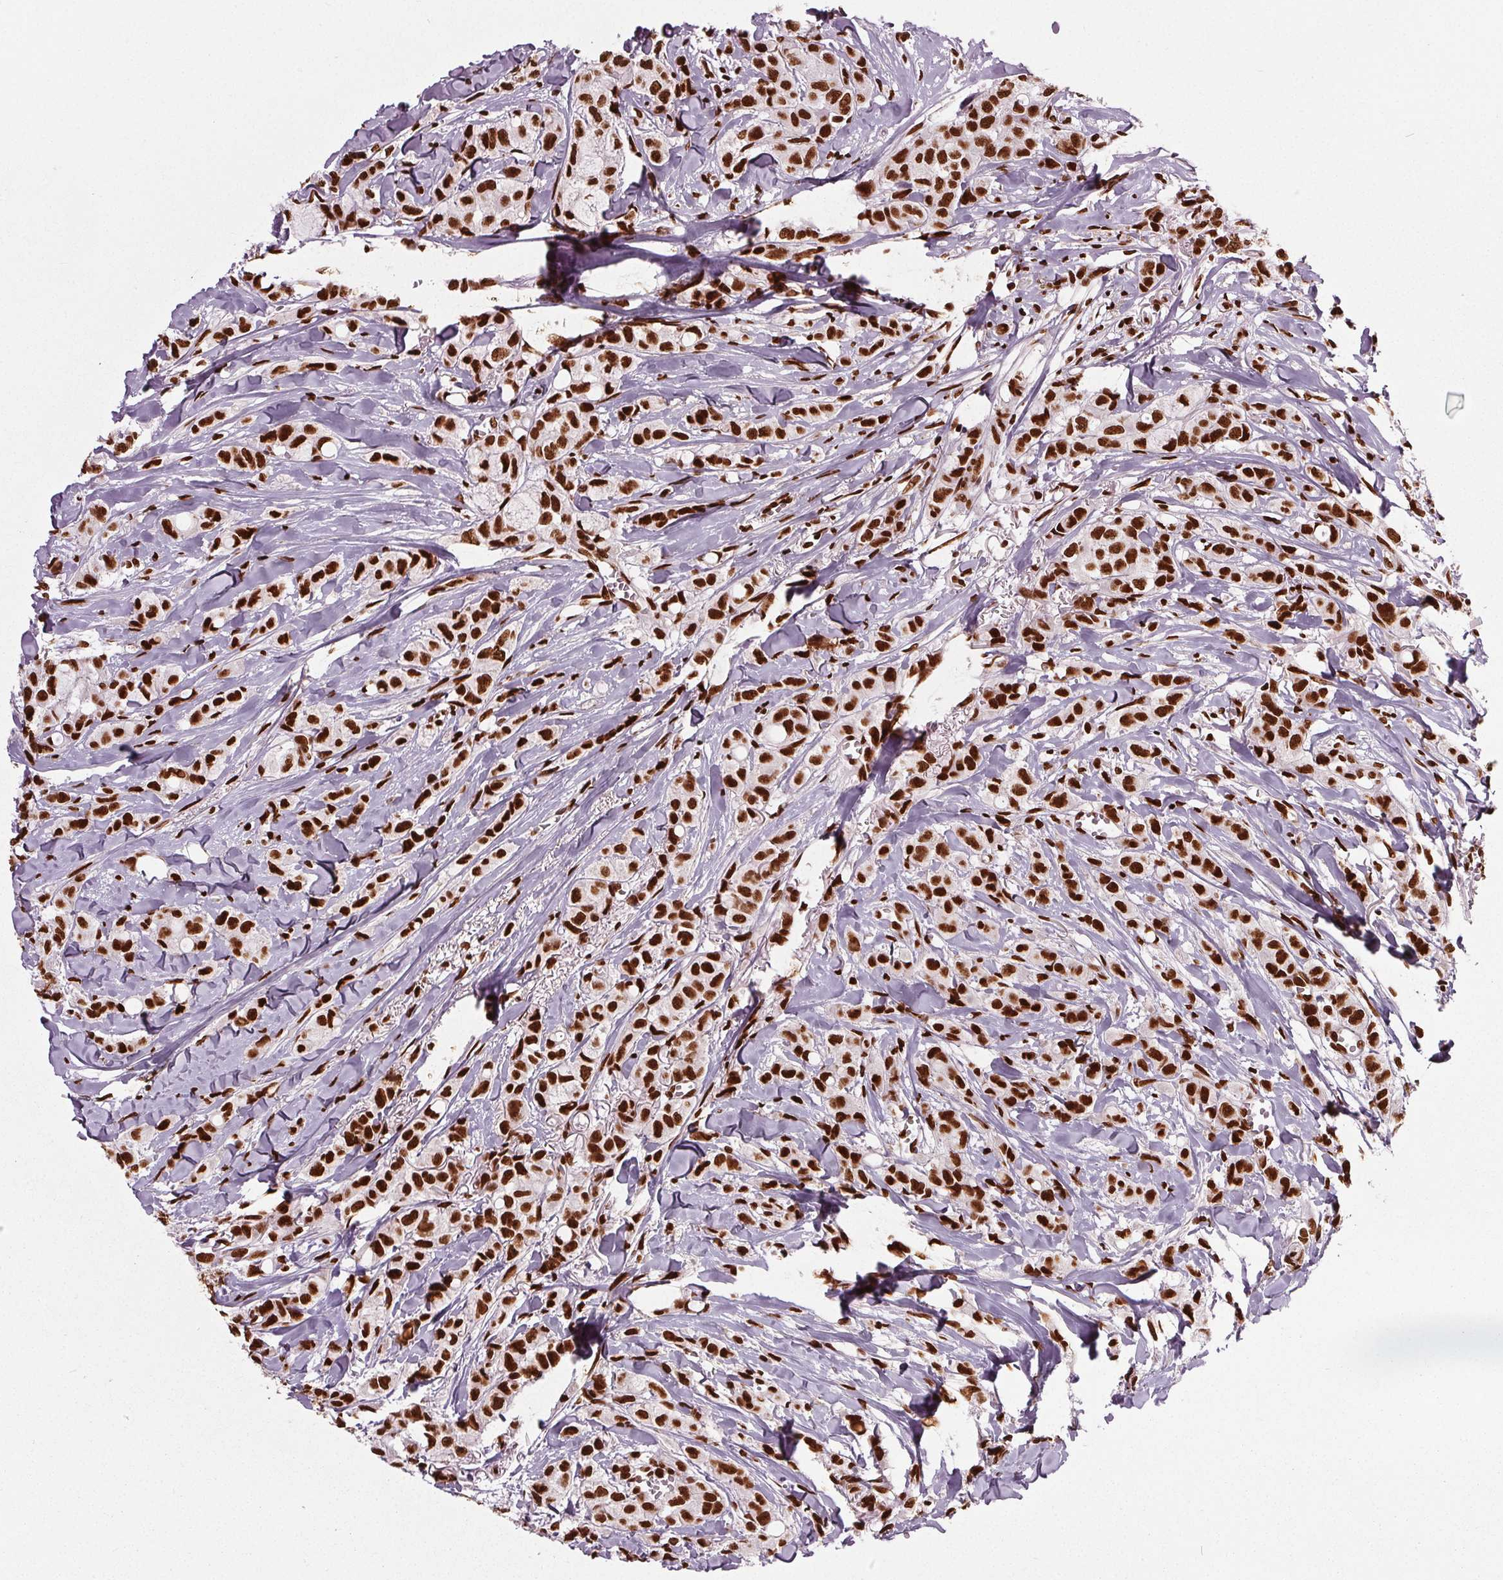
{"staining": {"intensity": "strong", "quantity": ">75%", "location": "nuclear"}, "tissue": "breast cancer", "cell_type": "Tumor cells", "image_type": "cancer", "snomed": [{"axis": "morphology", "description": "Duct carcinoma"}, {"axis": "topography", "description": "Breast"}], "caption": "Breast infiltrating ductal carcinoma tissue shows strong nuclear positivity in about >75% of tumor cells, visualized by immunohistochemistry.", "gene": "BRD4", "patient": {"sex": "female", "age": 85}}